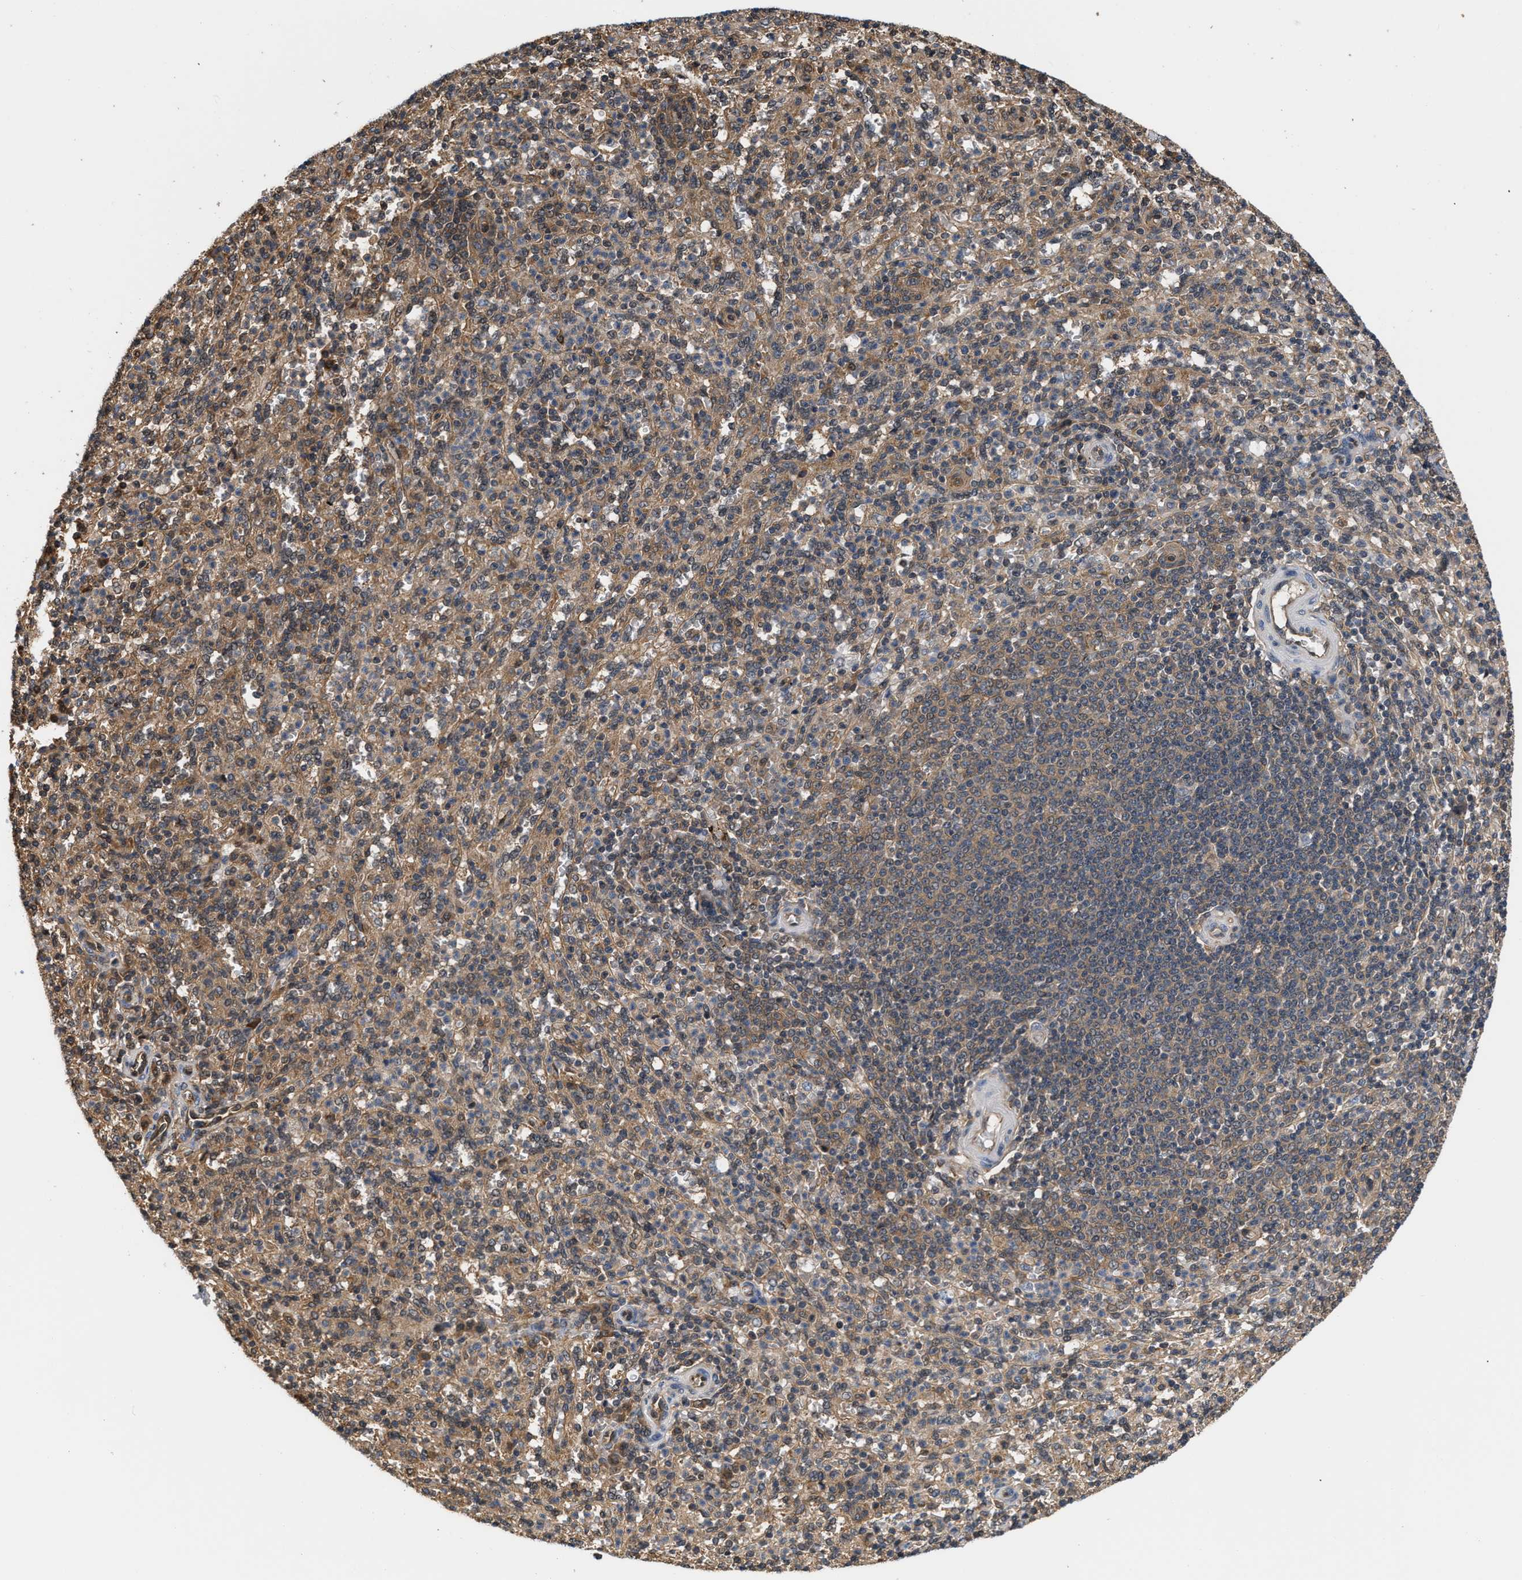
{"staining": {"intensity": "moderate", "quantity": "<25%", "location": "cytoplasmic/membranous"}, "tissue": "spleen", "cell_type": "Cells in red pulp", "image_type": "normal", "snomed": [{"axis": "morphology", "description": "Normal tissue, NOS"}, {"axis": "topography", "description": "Spleen"}], "caption": "Immunohistochemistry of normal human spleen demonstrates low levels of moderate cytoplasmic/membranous positivity in about <25% of cells in red pulp.", "gene": "SCAI", "patient": {"sex": "male", "age": 36}}